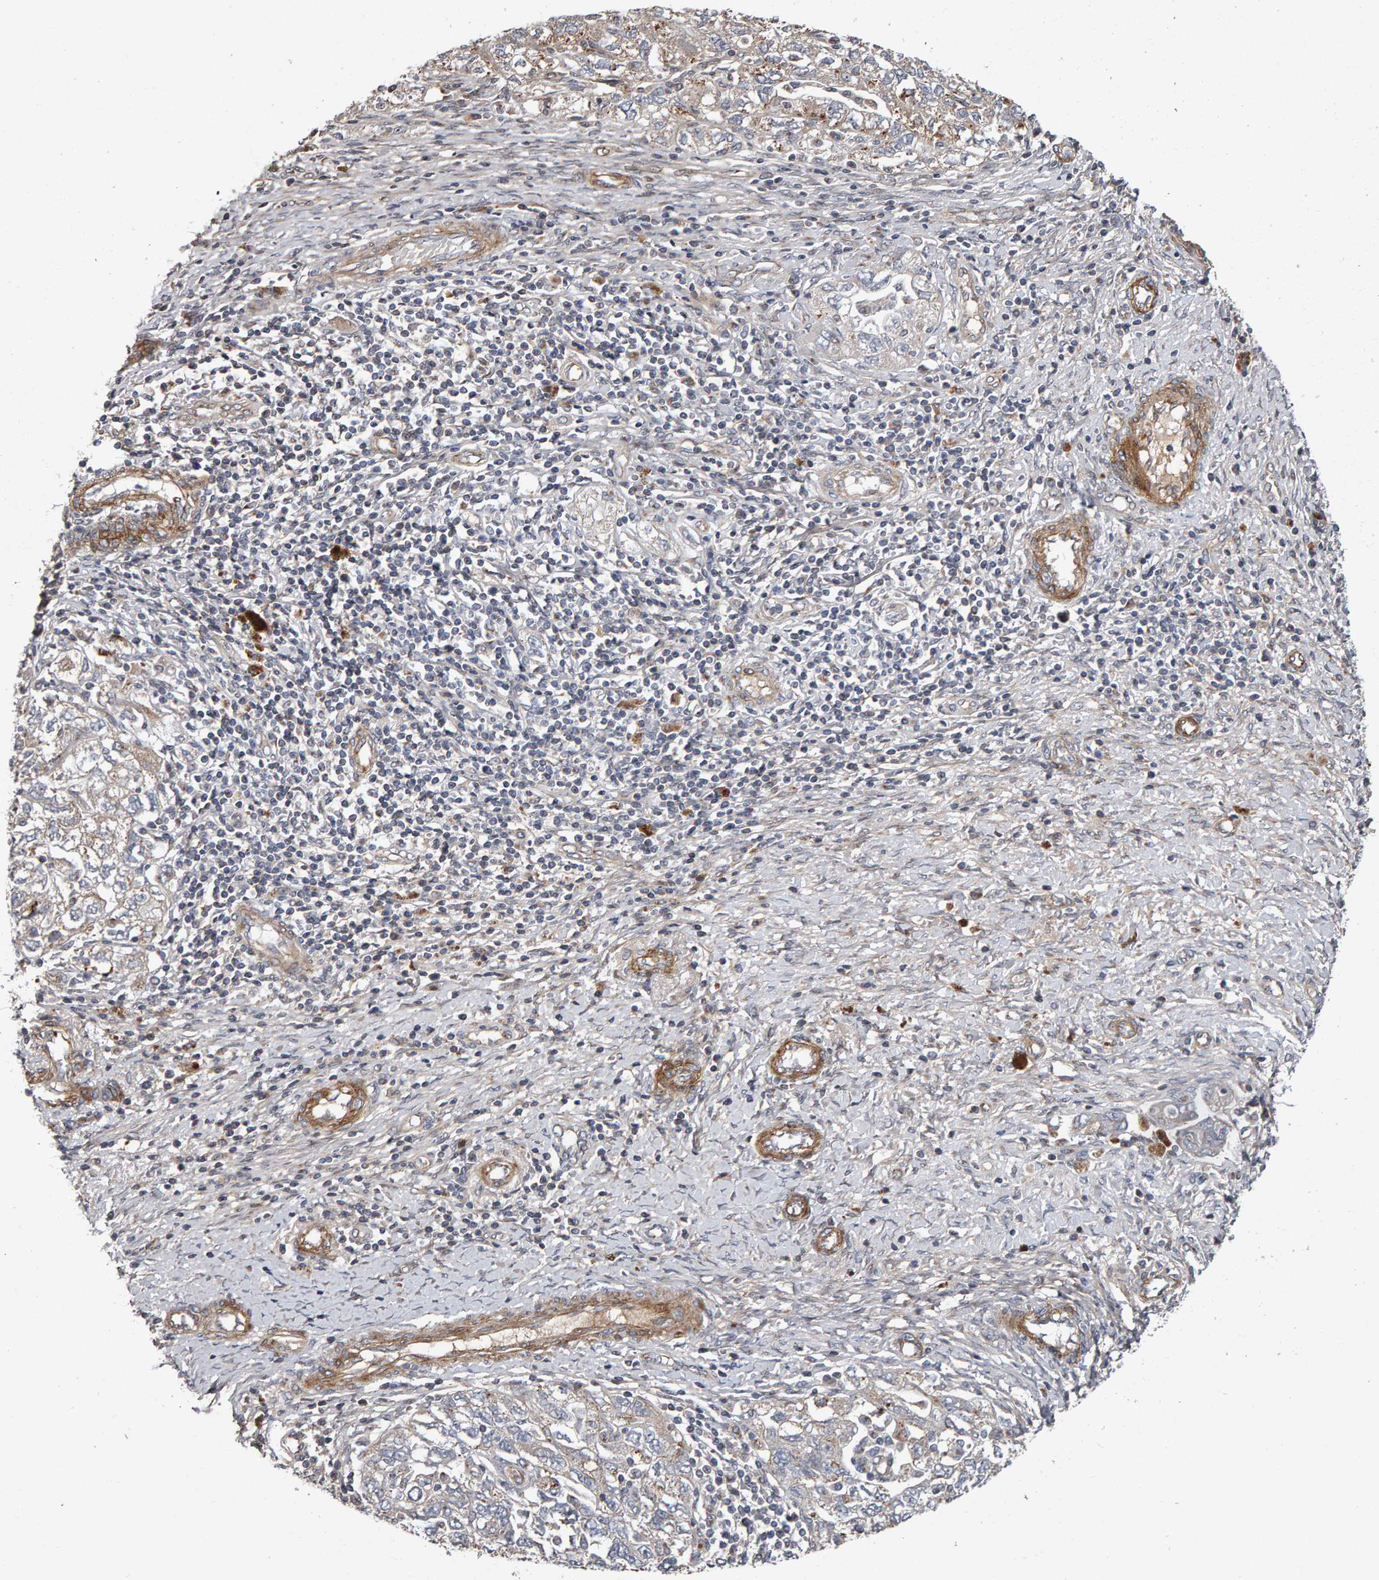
{"staining": {"intensity": "weak", "quantity": "25%-75%", "location": "cytoplasmic/membranous"}, "tissue": "ovarian cancer", "cell_type": "Tumor cells", "image_type": "cancer", "snomed": [{"axis": "morphology", "description": "Carcinoma, NOS"}, {"axis": "morphology", "description": "Cystadenocarcinoma, serous, NOS"}, {"axis": "topography", "description": "Ovary"}], "caption": "Ovarian cancer stained with a brown dye displays weak cytoplasmic/membranous positive staining in approximately 25%-75% of tumor cells.", "gene": "CANT1", "patient": {"sex": "female", "age": 69}}